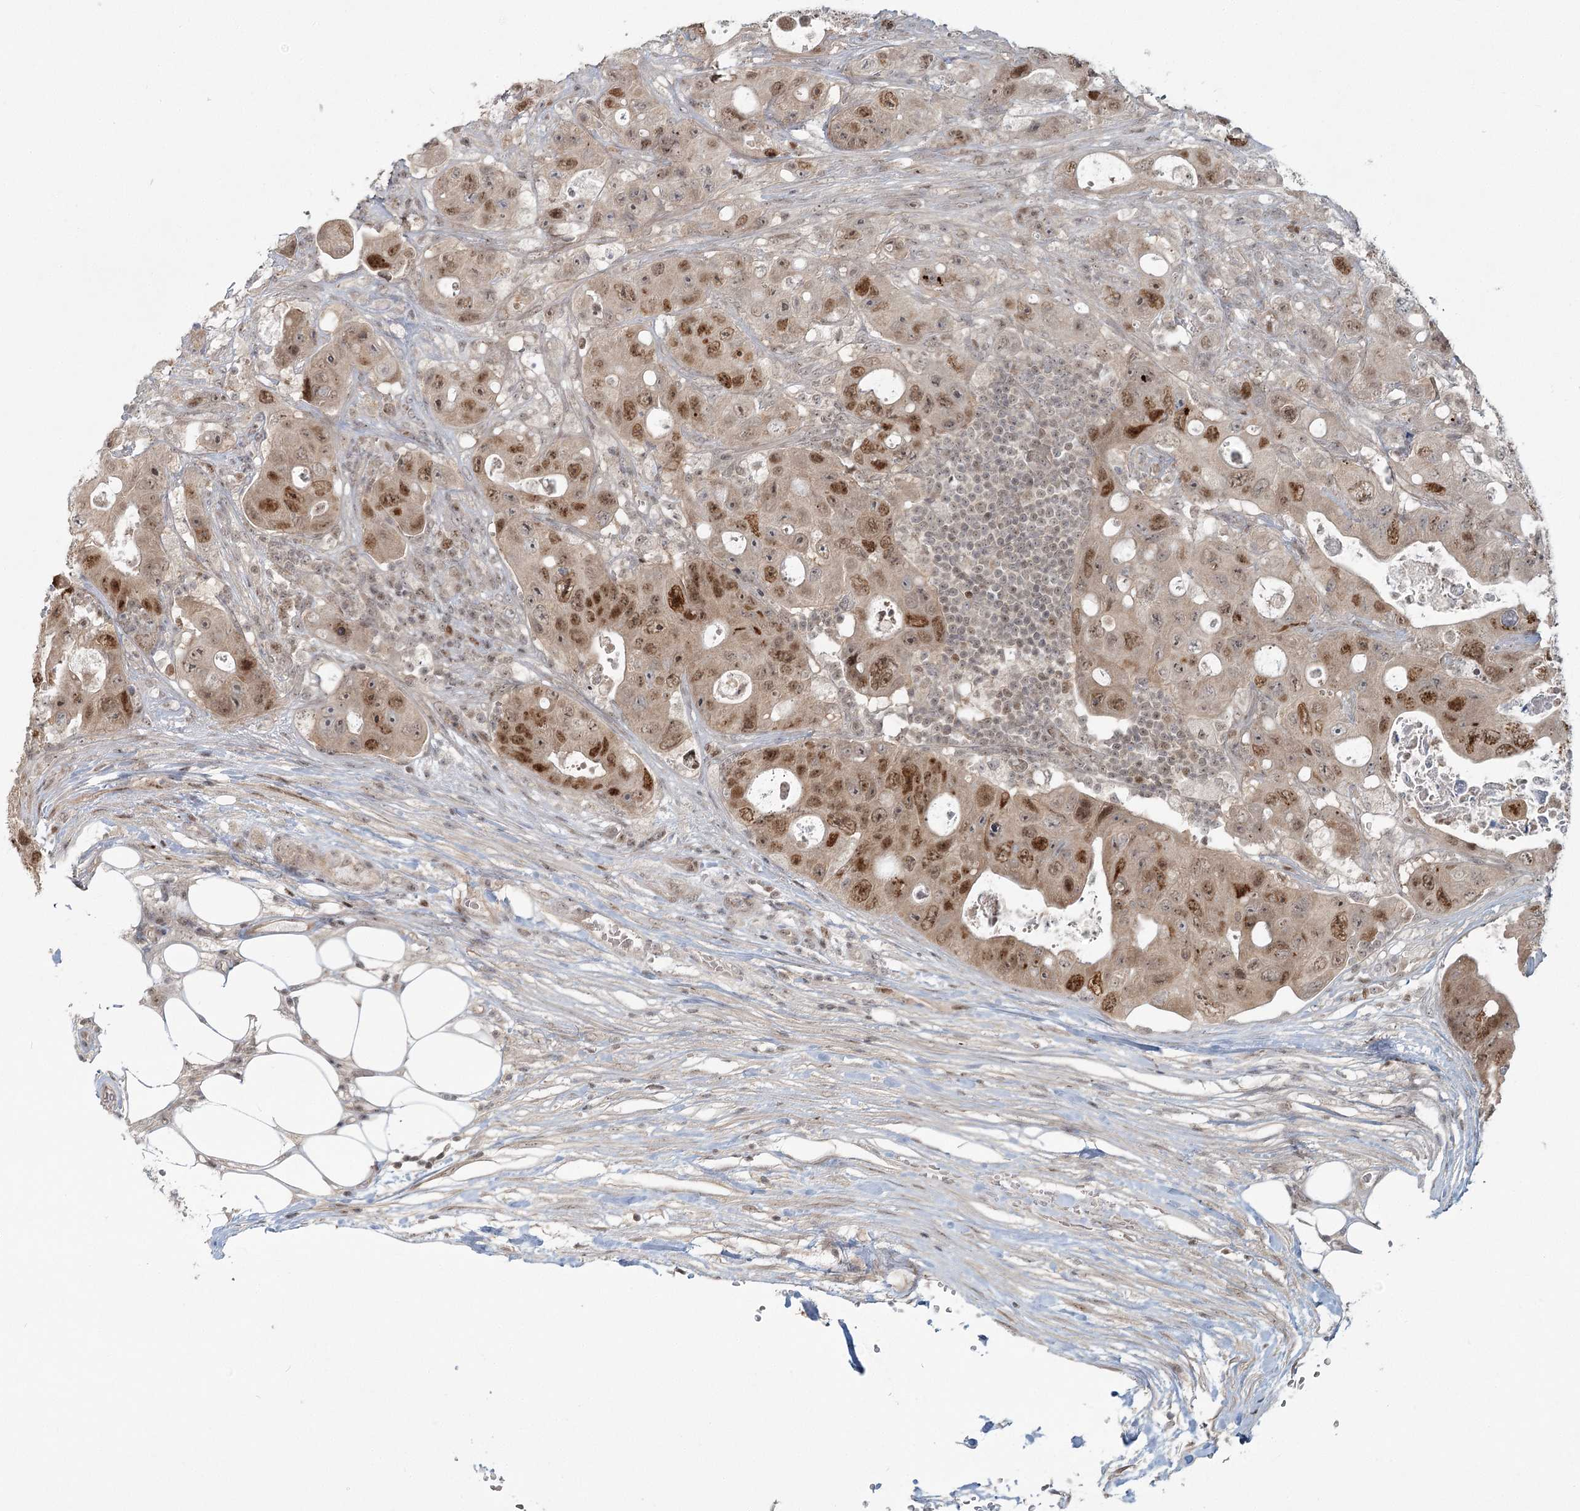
{"staining": {"intensity": "moderate", "quantity": ">75%", "location": "nuclear"}, "tissue": "colorectal cancer", "cell_type": "Tumor cells", "image_type": "cancer", "snomed": [{"axis": "morphology", "description": "Adenocarcinoma, NOS"}, {"axis": "topography", "description": "Colon"}], "caption": "Colorectal cancer stained for a protein (brown) reveals moderate nuclear positive positivity in approximately >75% of tumor cells.", "gene": "R3HCC1L", "patient": {"sex": "female", "age": 46}}